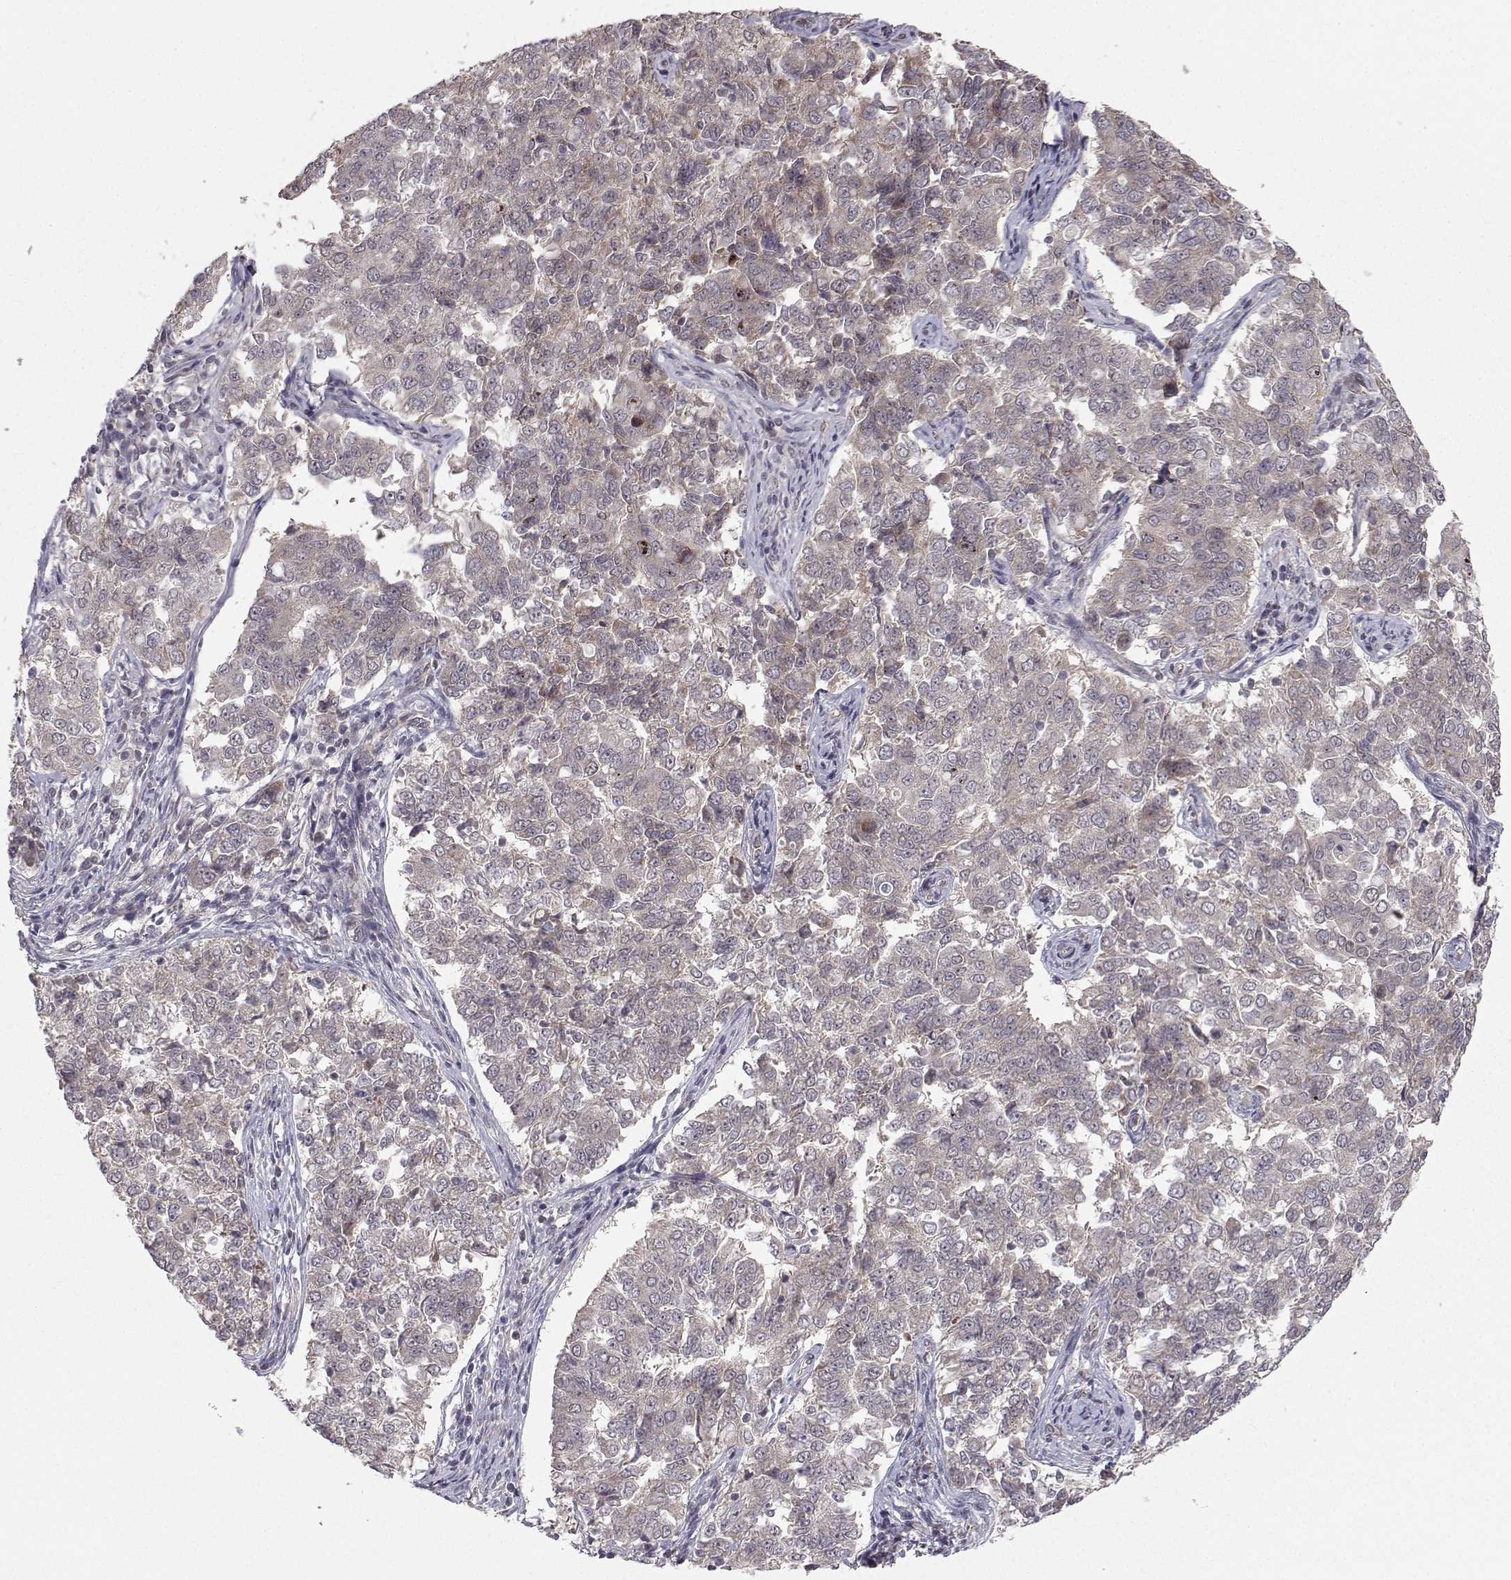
{"staining": {"intensity": "weak", "quantity": "<25%", "location": "cytoplasmic/membranous"}, "tissue": "endometrial cancer", "cell_type": "Tumor cells", "image_type": "cancer", "snomed": [{"axis": "morphology", "description": "Adenocarcinoma, NOS"}, {"axis": "topography", "description": "Endometrium"}], "caption": "Tumor cells show no significant expression in adenocarcinoma (endometrial).", "gene": "PKN2", "patient": {"sex": "female", "age": 43}}